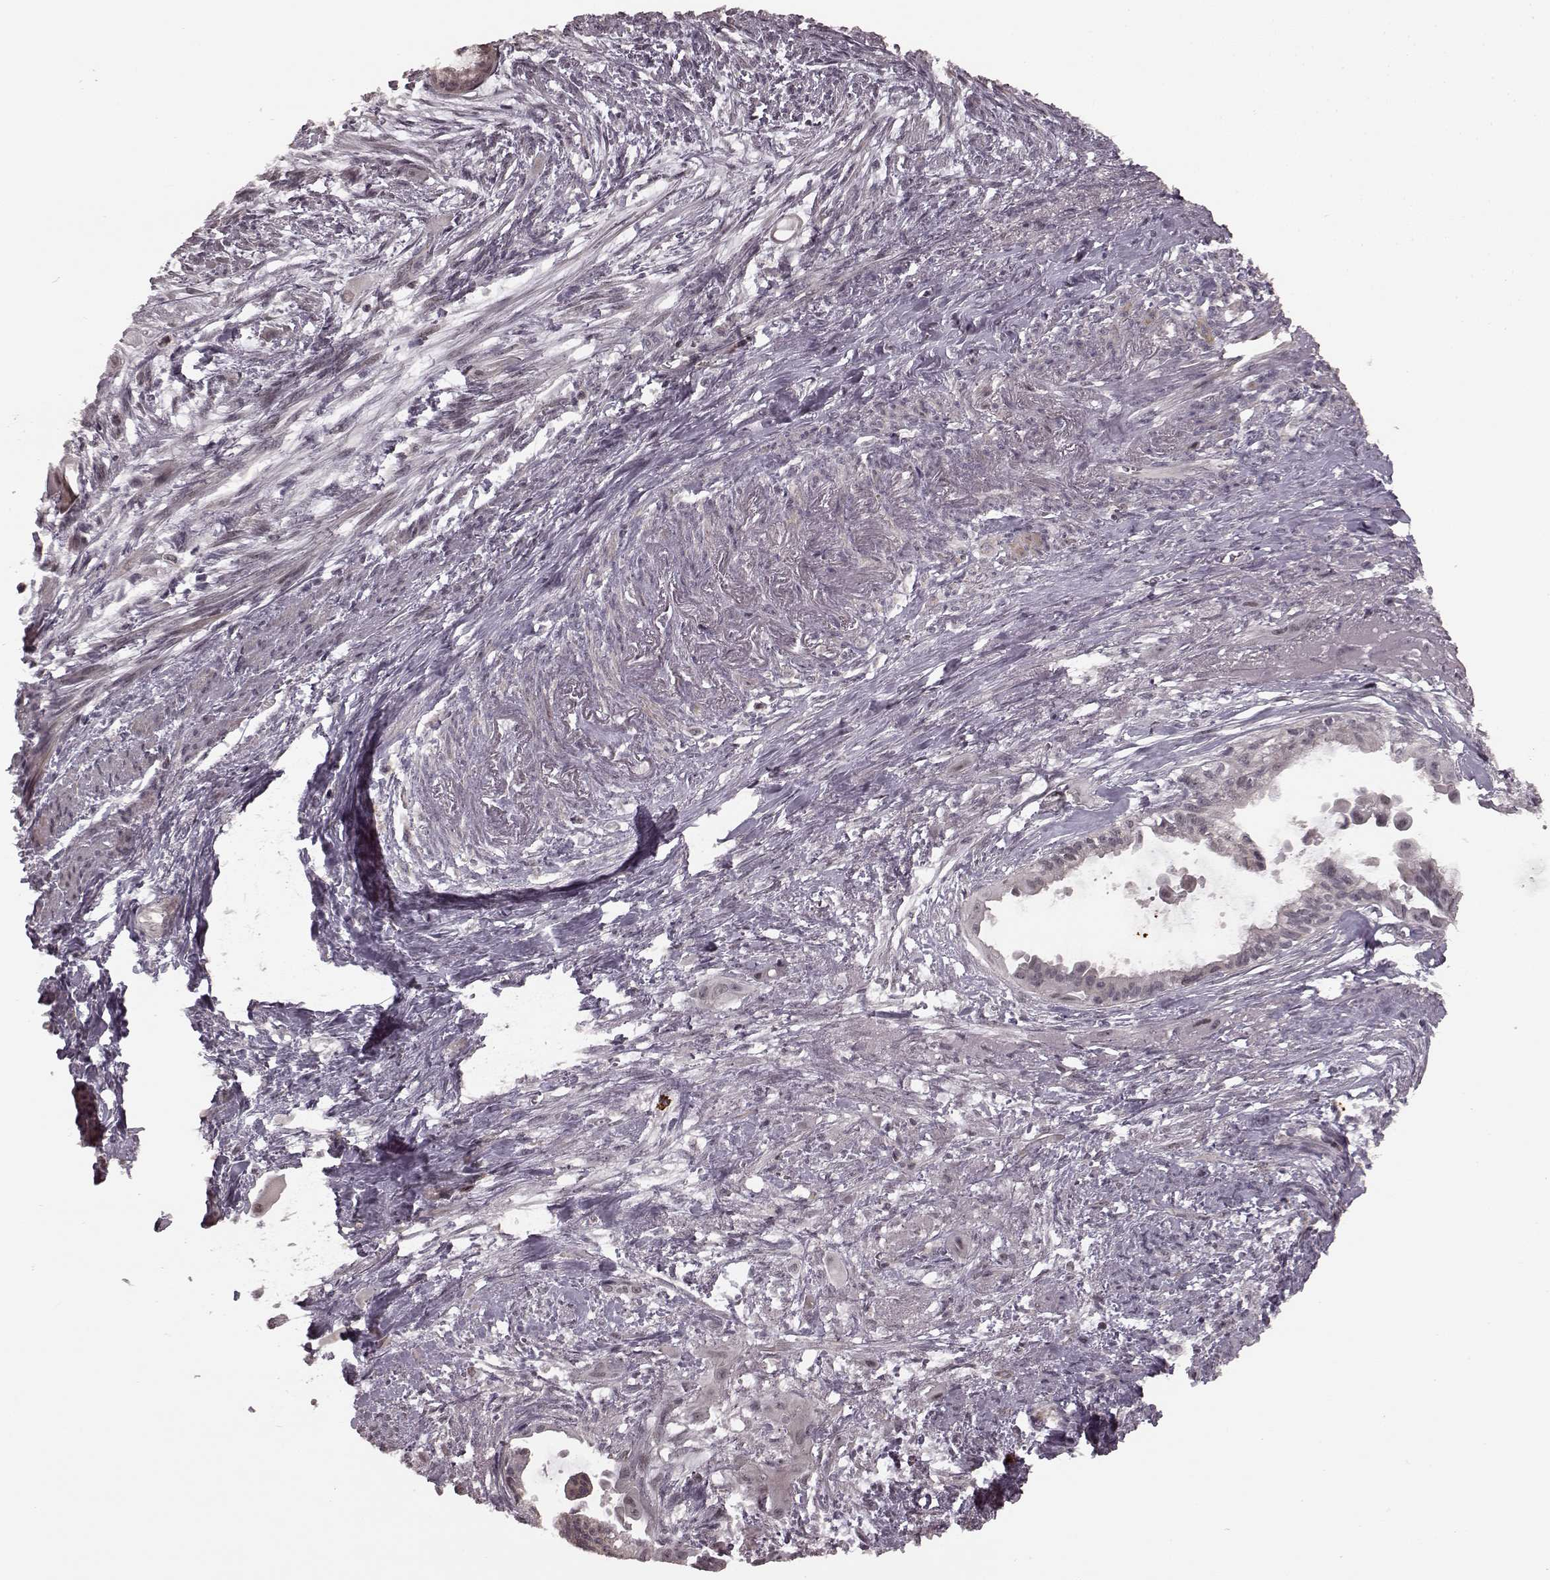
{"staining": {"intensity": "negative", "quantity": "none", "location": "none"}, "tissue": "endometrial cancer", "cell_type": "Tumor cells", "image_type": "cancer", "snomed": [{"axis": "morphology", "description": "Adenocarcinoma, NOS"}, {"axis": "topography", "description": "Endometrium"}], "caption": "Immunohistochemical staining of endometrial cancer displays no significant staining in tumor cells.", "gene": "PLCB4", "patient": {"sex": "female", "age": 86}}